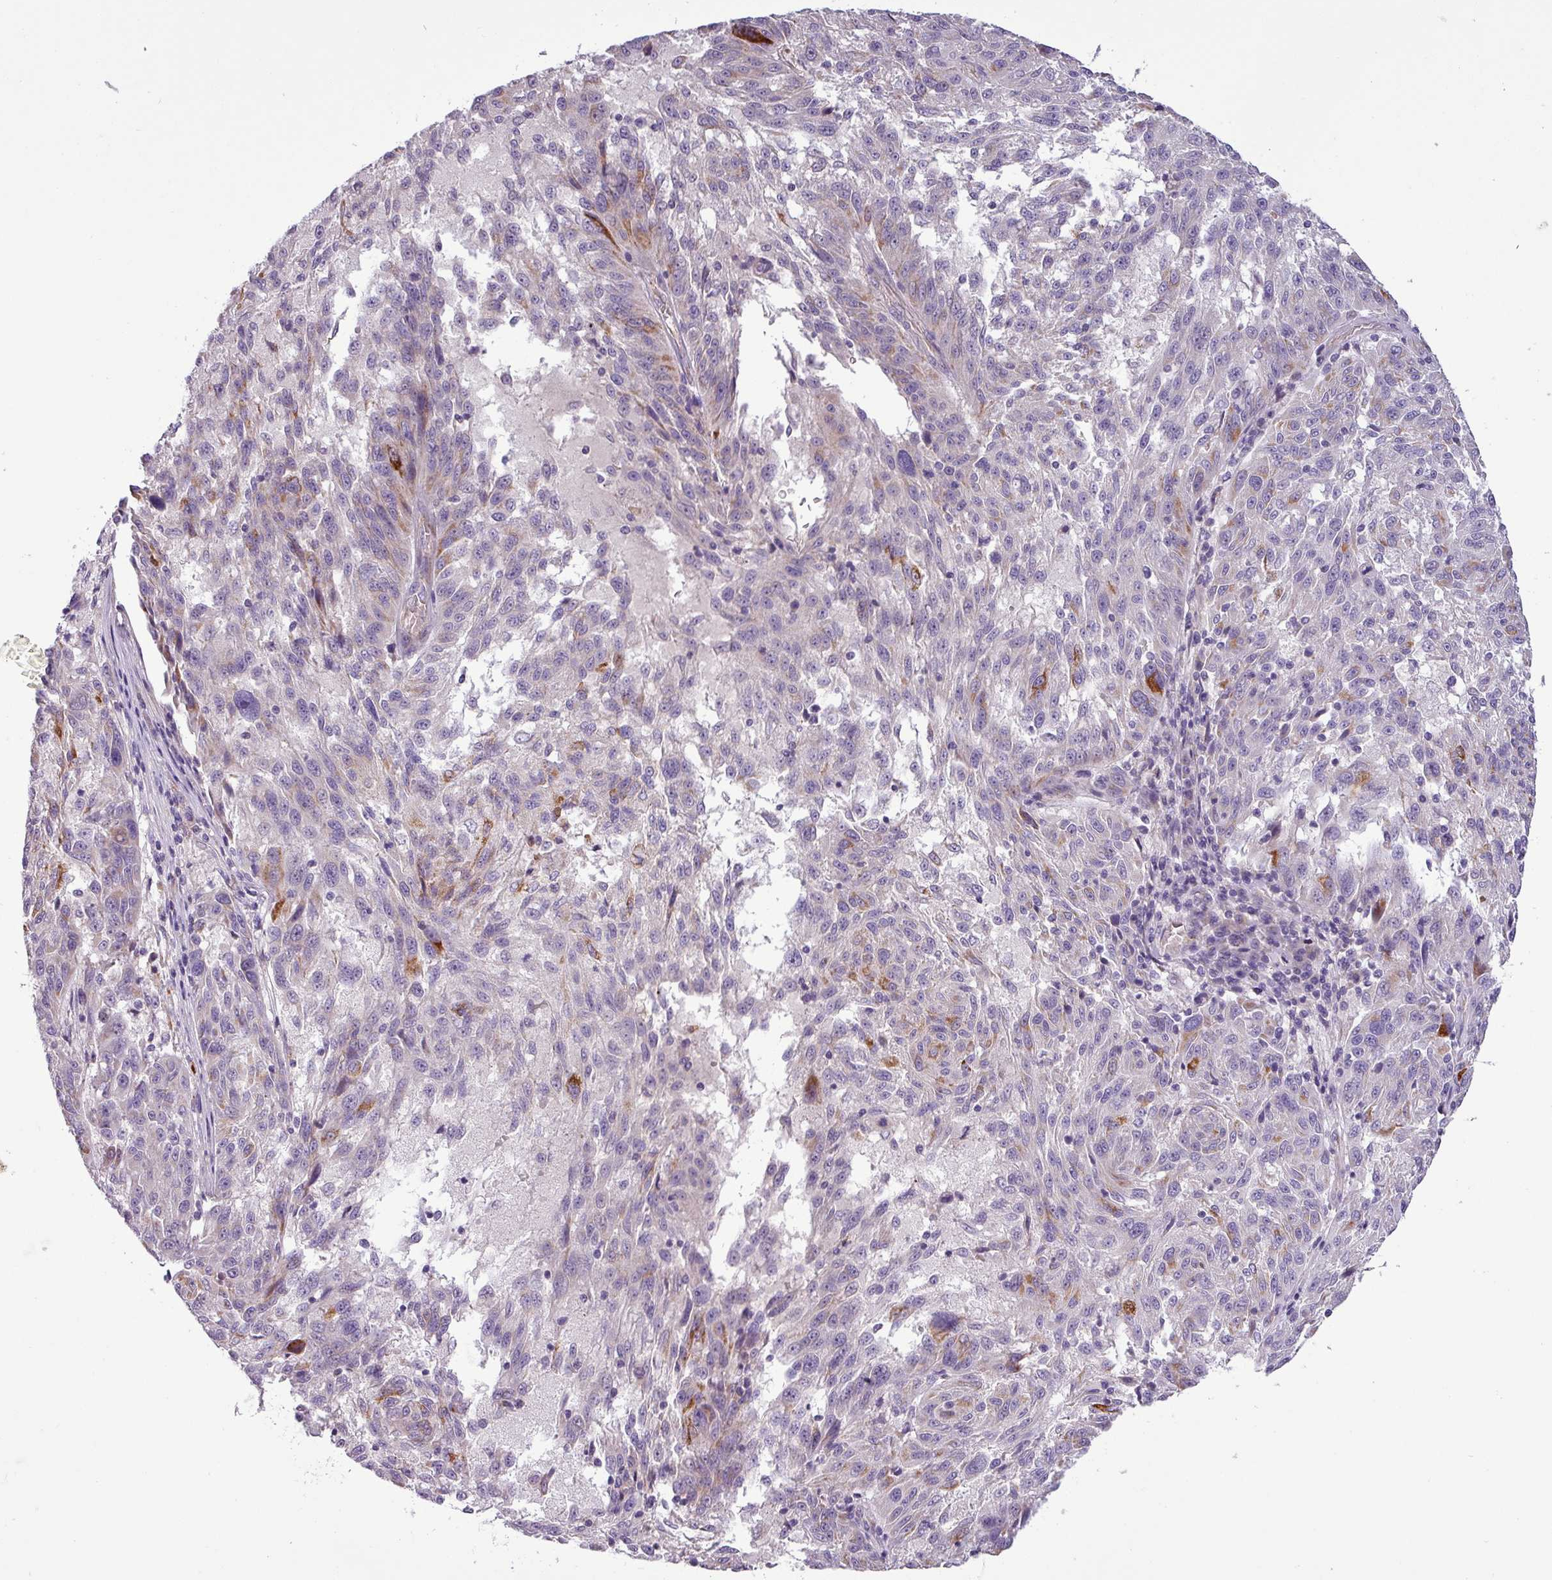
{"staining": {"intensity": "moderate", "quantity": "25%-75%", "location": "cytoplasmic/membranous"}, "tissue": "melanoma", "cell_type": "Tumor cells", "image_type": "cancer", "snomed": [{"axis": "morphology", "description": "Malignant melanoma, NOS"}, {"axis": "topography", "description": "Skin"}], "caption": "Malignant melanoma stained for a protein (brown) displays moderate cytoplasmic/membranous positive staining in about 25%-75% of tumor cells.", "gene": "PNMA6A", "patient": {"sex": "male", "age": 53}}